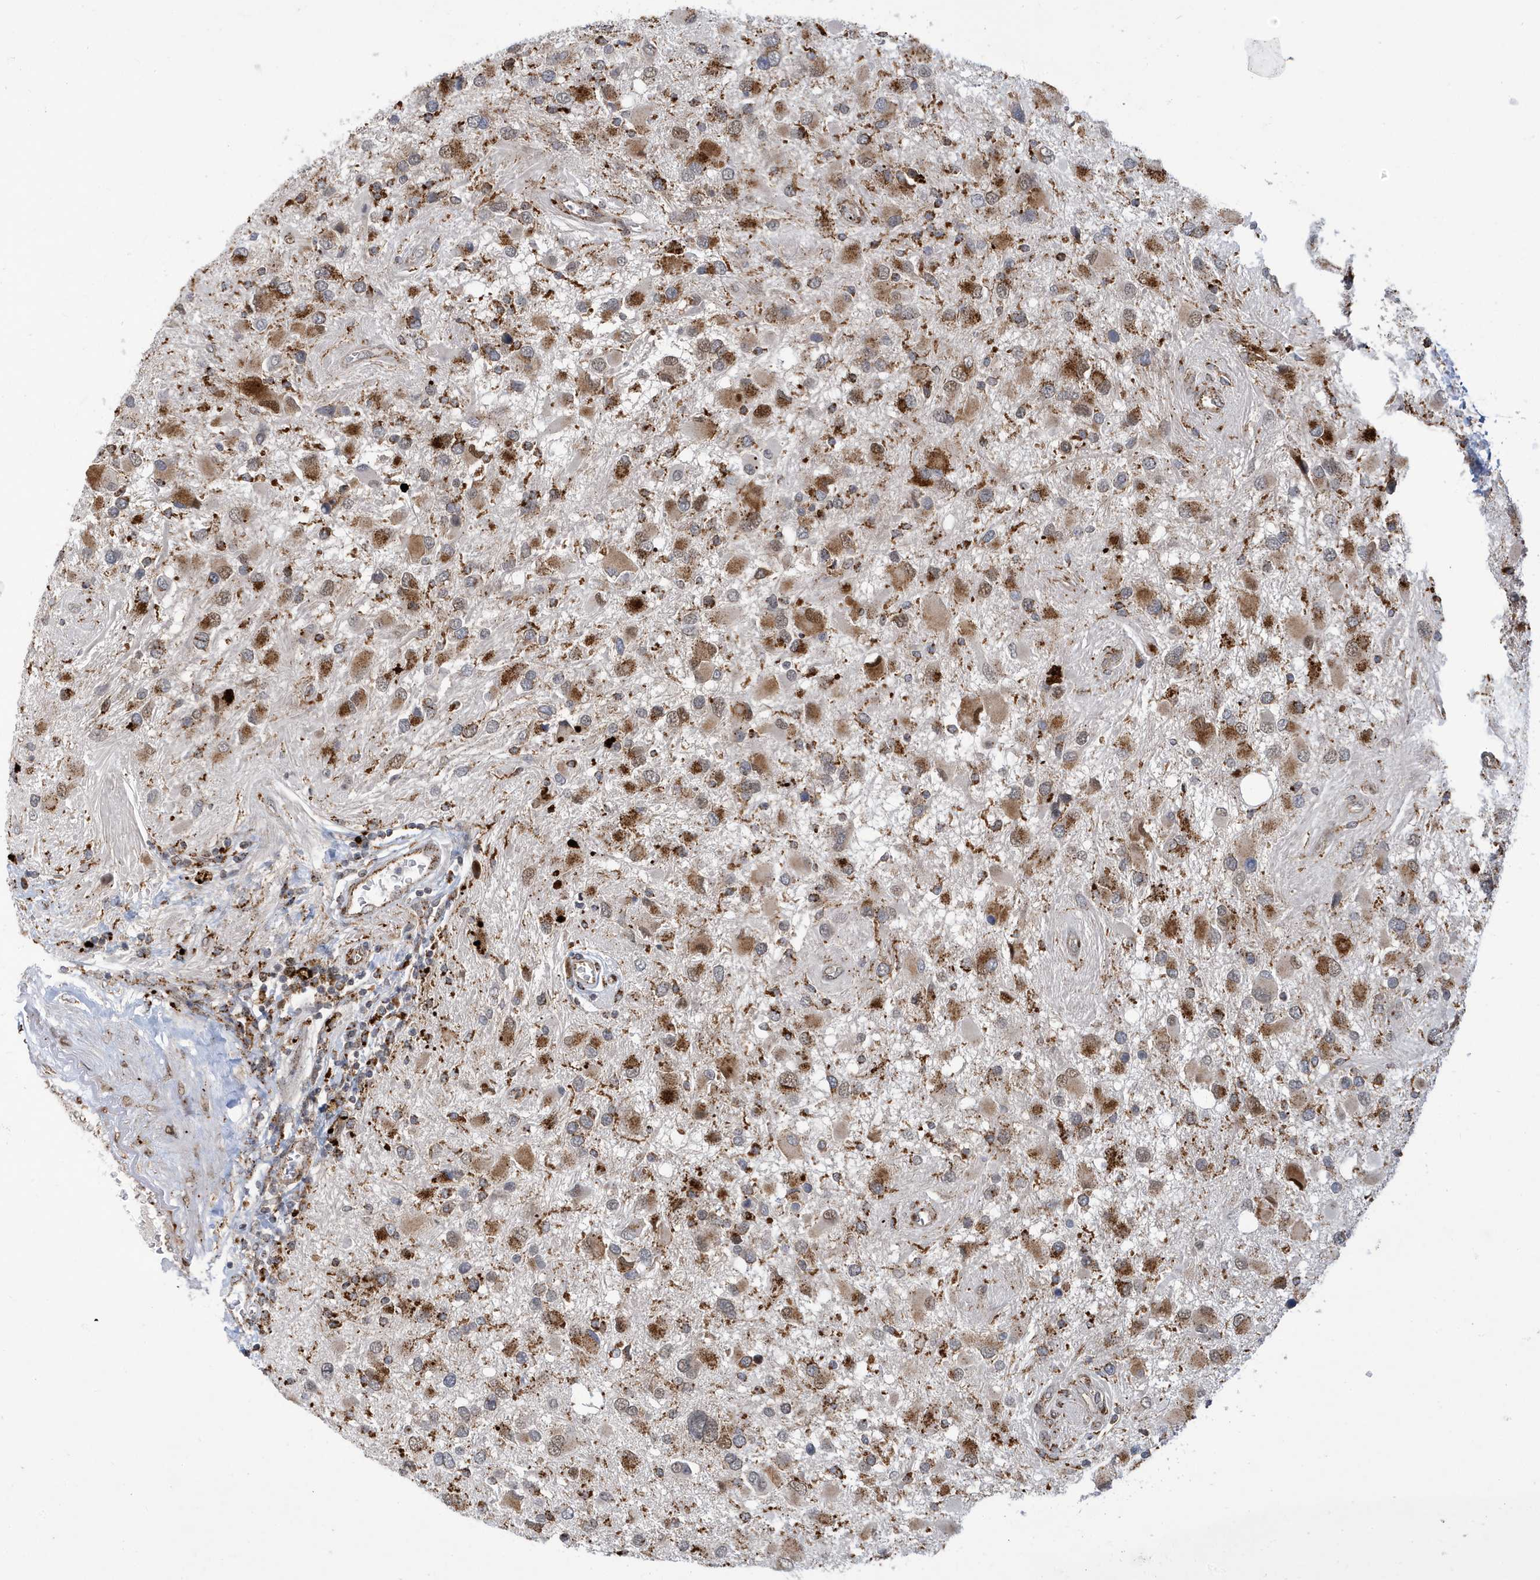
{"staining": {"intensity": "moderate", "quantity": ">75%", "location": "cytoplasmic/membranous"}, "tissue": "glioma", "cell_type": "Tumor cells", "image_type": "cancer", "snomed": [{"axis": "morphology", "description": "Glioma, malignant, High grade"}, {"axis": "topography", "description": "Brain"}], "caption": "Protein expression analysis of malignant glioma (high-grade) exhibits moderate cytoplasmic/membranous expression in approximately >75% of tumor cells.", "gene": "ZNF507", "patient": {"sex": "male", "age": 53}}